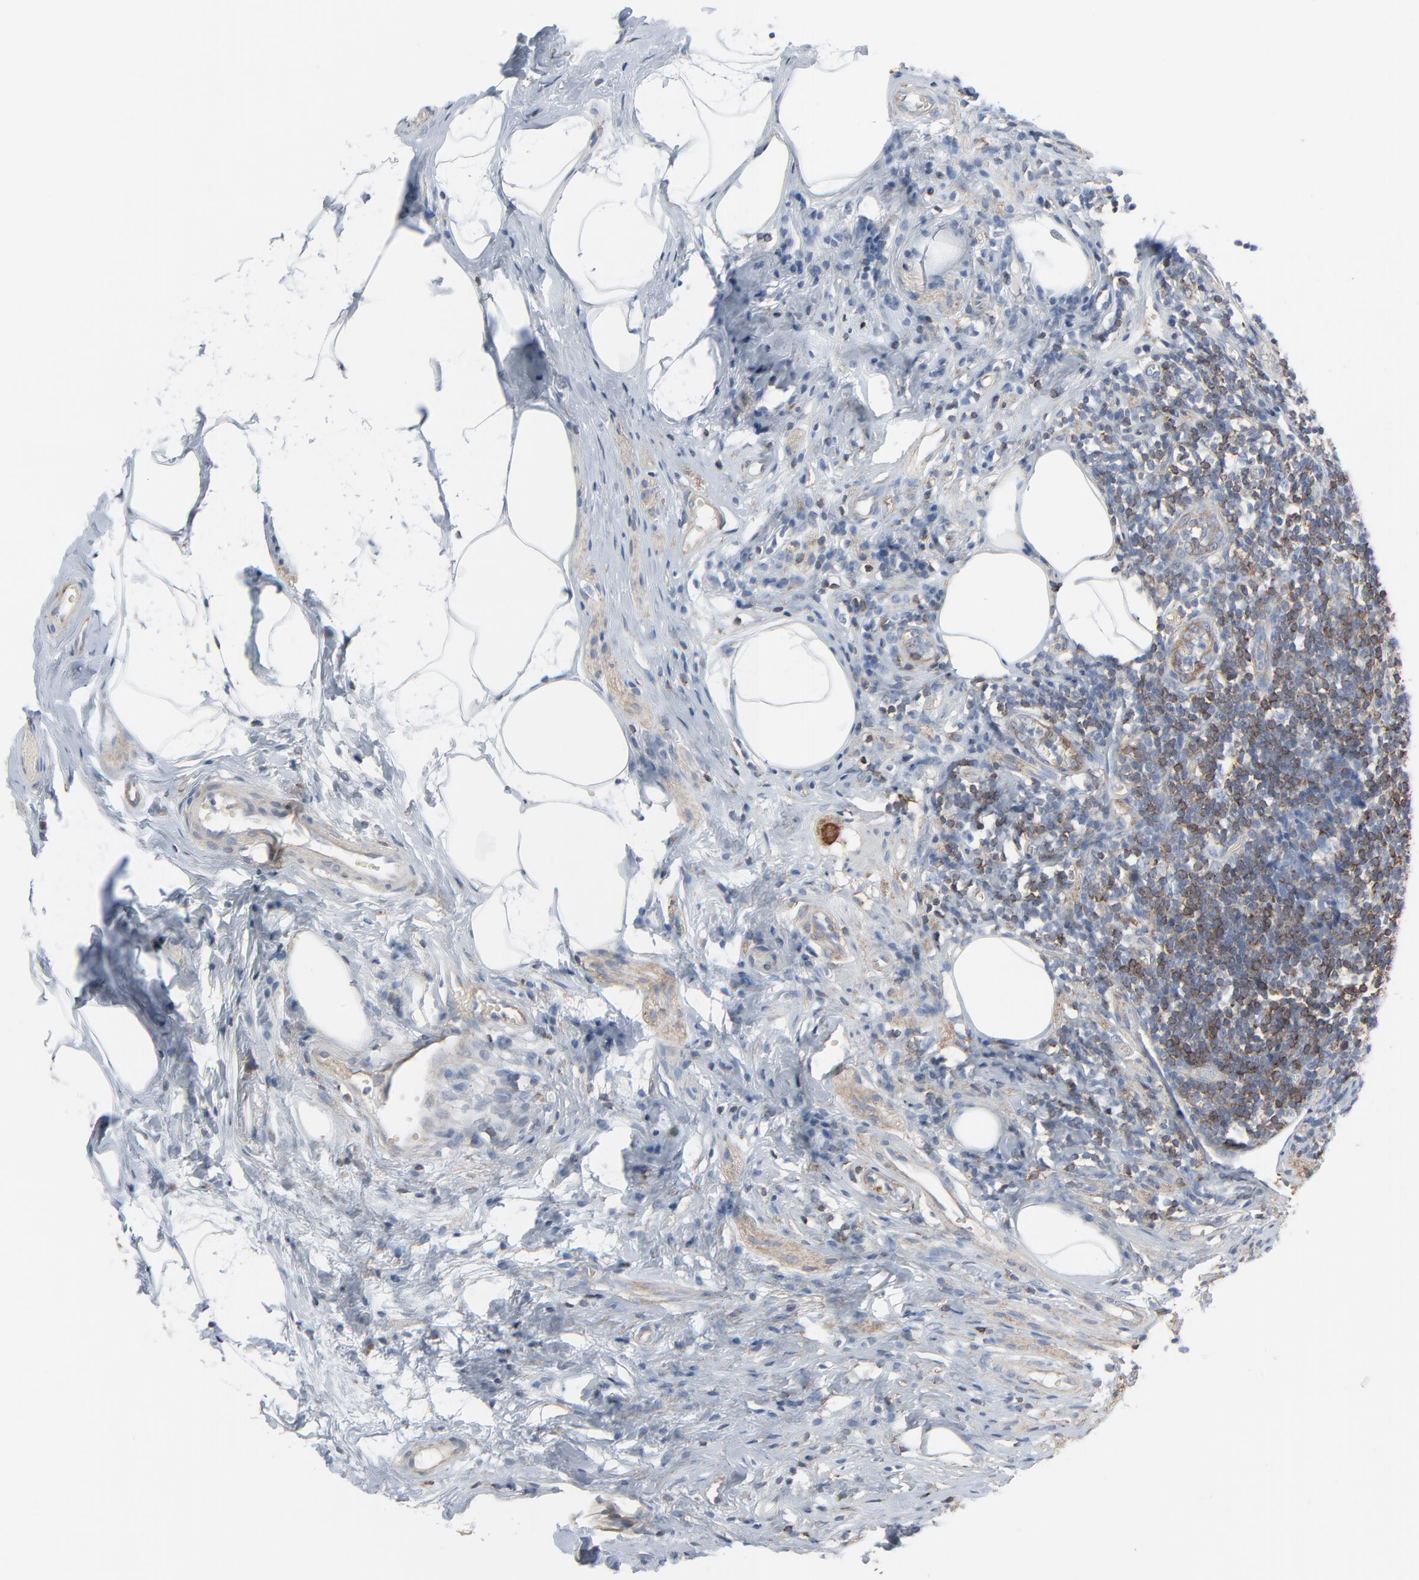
{"staining": {"intensity": "moderate", "quantity": "25%-75%", "location": "cytoplasmic/membranous"}, "tissue": "appendix", "cell_type": "Lymphoid tissue", "image_type": "normal", "snomed": [{"axis": "morphology", "description": "Normal tissue, NOS"}, {"axis": "topography", "description": "Appendix"}], "caption": "Lymphoid tissue display medium levels of moderate cytoplasmic/membranous expression in about 25%-75% of cells in benign appendix. Immunohistochemistry (ihc) stains the protein of interest in brown and the nuclei are stained blue.", "gene": "OPTN", "patient": {"sex": "male", "age": 38}}